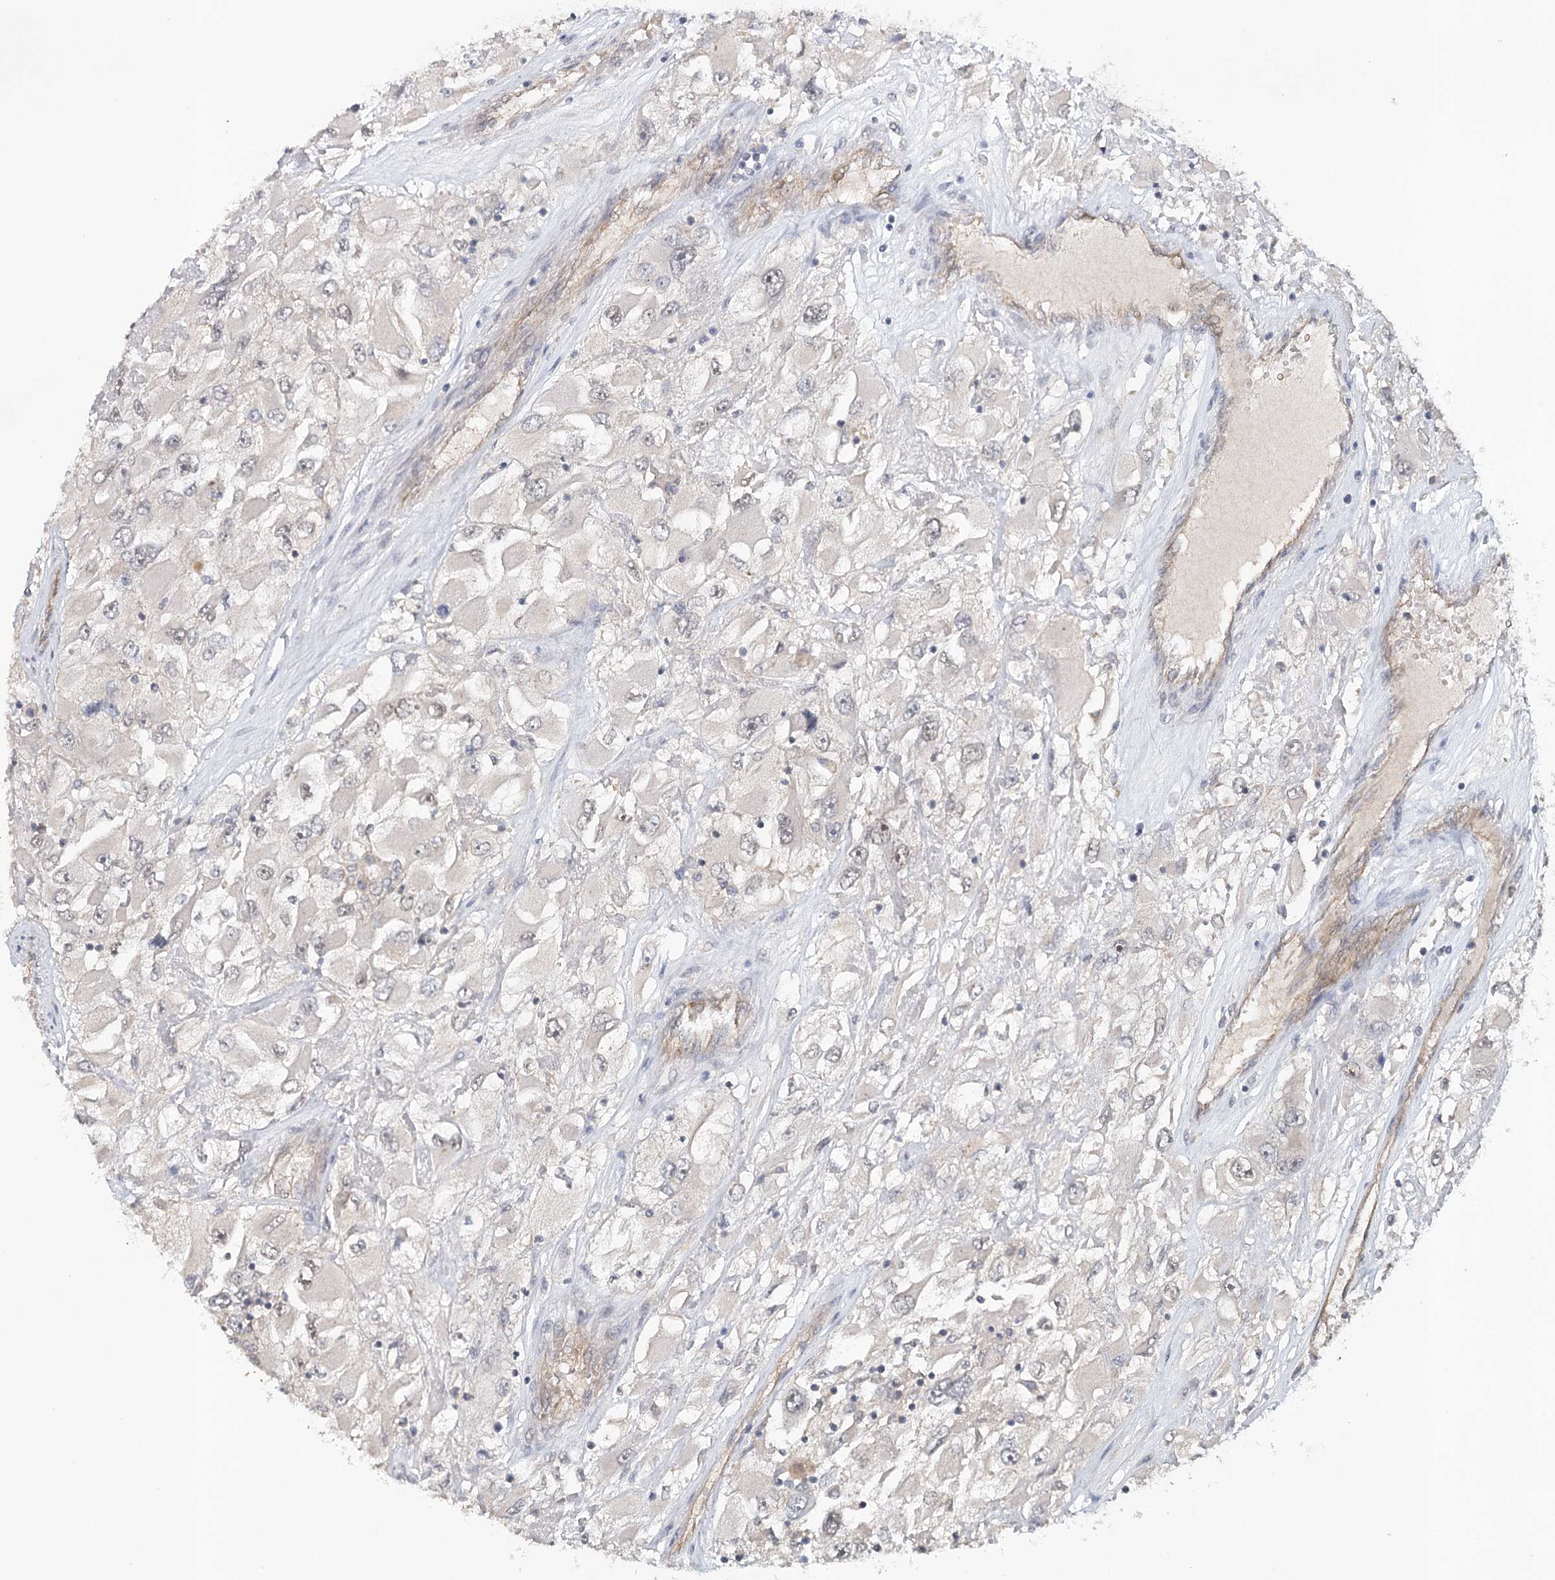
{"staining": {"intensity": "negative", "quantity": "none", "location": "none"}, "tissue": "renal cancer", "cell_type": "Tumor cells", "image_type": "cancer", "snomed": [{"axis": "morphology", "description": "Adenocarcinoma, NOS"}, {"axis": "topography", "description": "Kidney"}], "caption": "Protein analysis of adenocarcinoma (renal) demonstrates no significant positivity in tumor cells.", "gene": "SYNPO", "patient": {"sex": "female", "age": 52}}